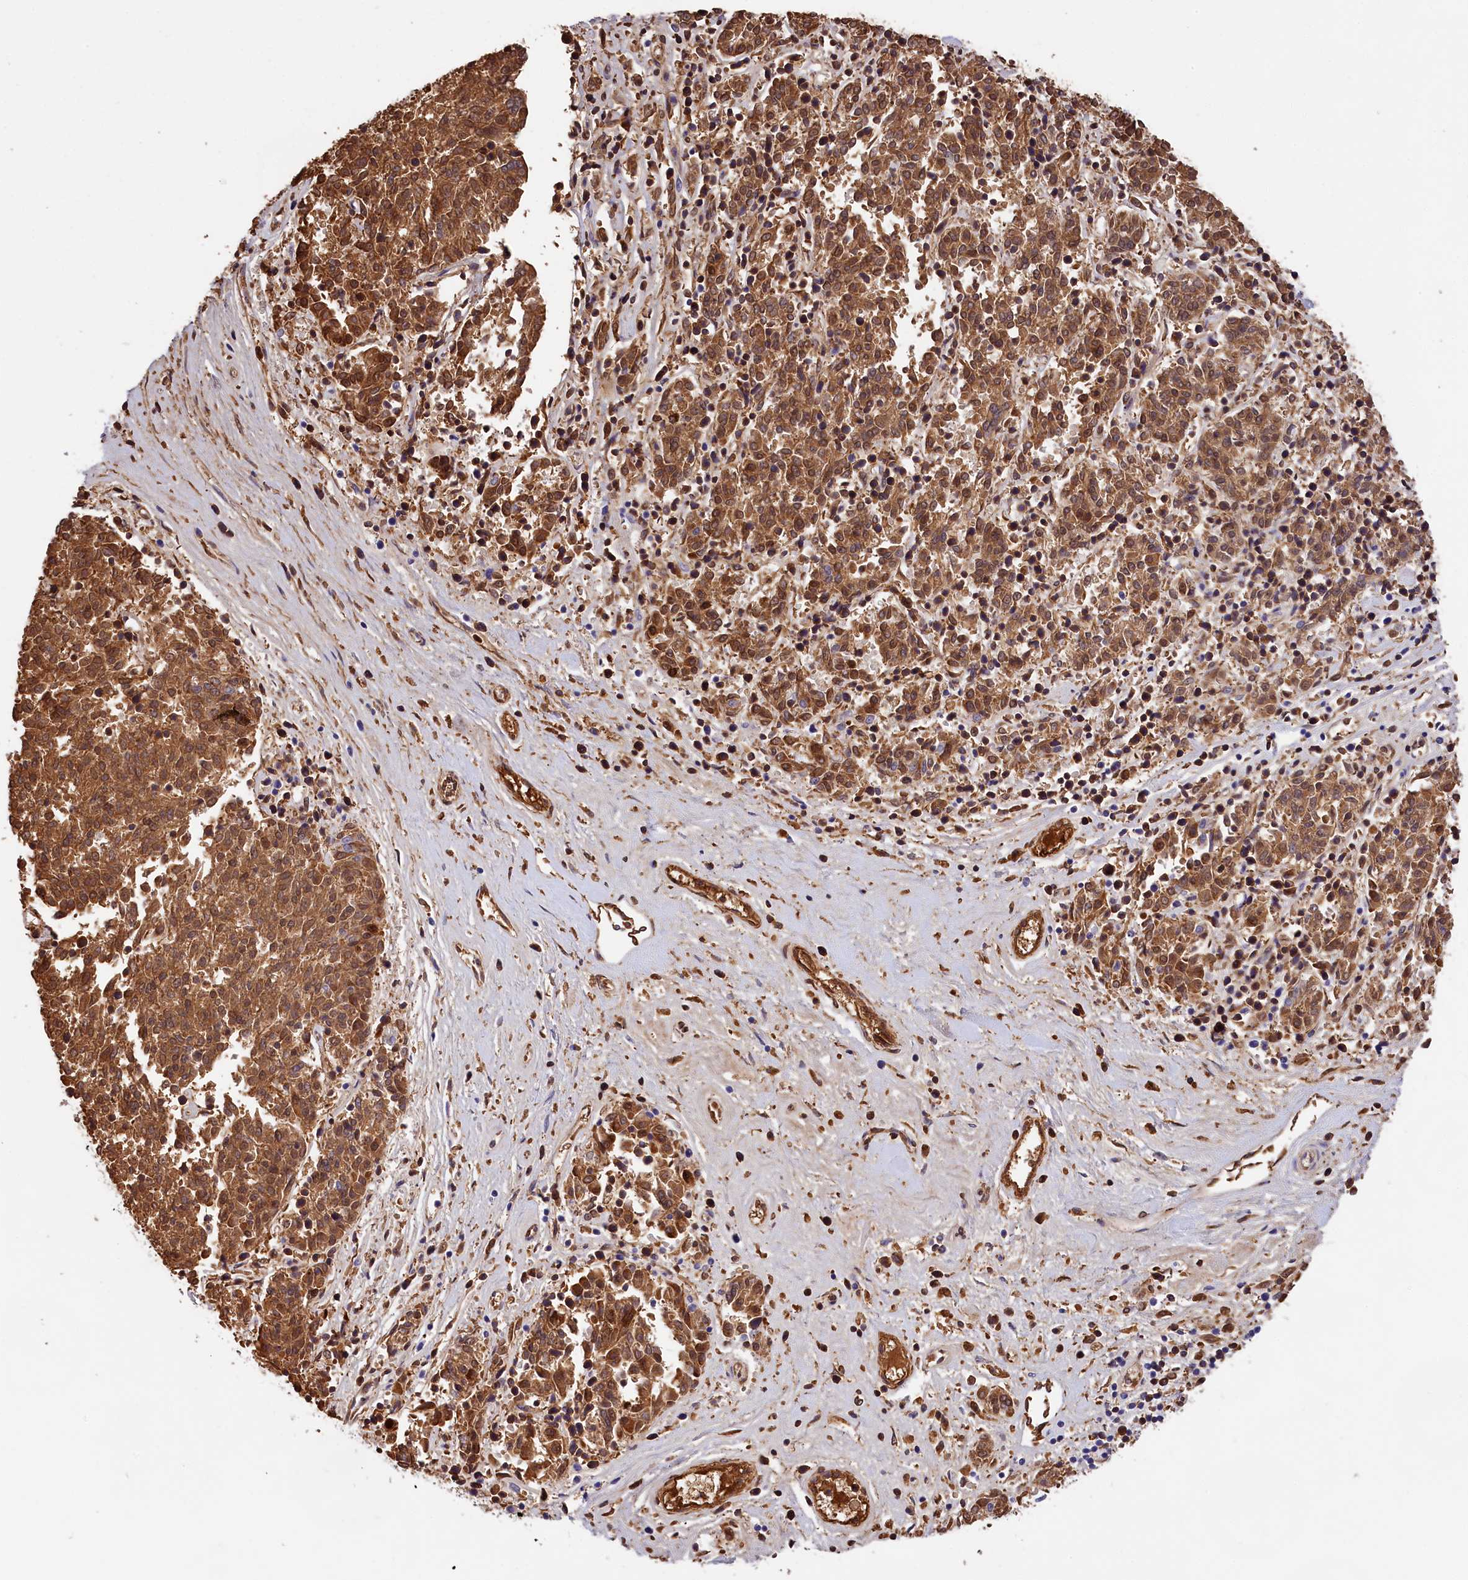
{"staining": {"intensity": "moderate", "quantity": ">75%", "location": "cytoplasmic/membranous"}, "tissue": "melanoma", "cell_type": "Tumor cells", "image_type": "cancer", "snomed": [{"axis": "morphology", "description": "Malignant melanoma, NOS"}, {"axis": "topography", "description": "Skin"}], "caption": "Malignant melanoma stained for a protein displays moderate cytoplasmic/membranous positivity in tumor cells.", "gene": "PHAF1", "patient": {"sex": "female", "age": 72}}